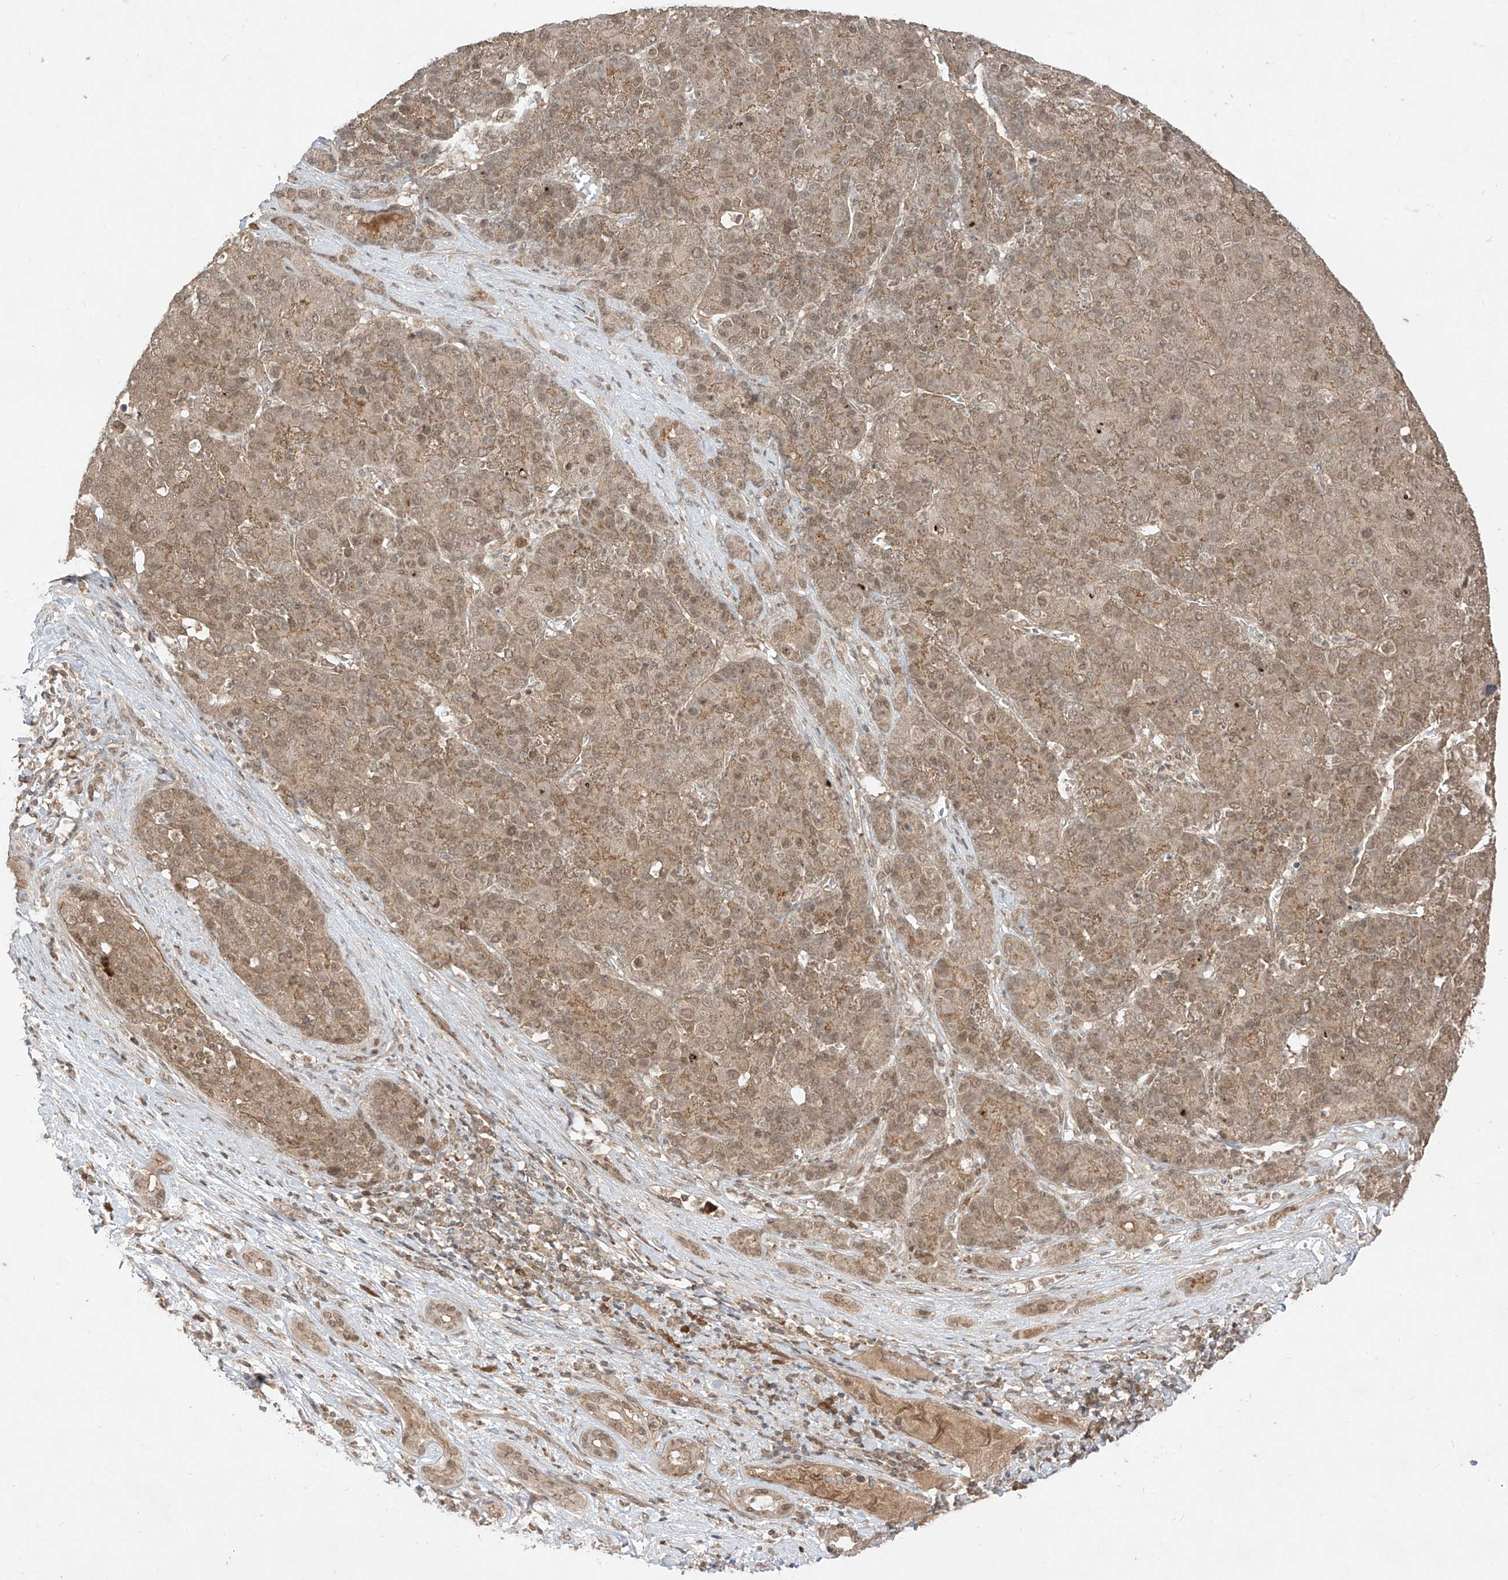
{"staining": {"intensity": "weak", "quantity": "25%-75%", "location": "cytoplasmic/membranous"}, "tissue": "liver cancer", "cell_type": "Tumor cells", "image_type": "cancer", "snomed": [{"axis": "morphology", "description": "Carcinoma, Hepatocellular, NOS"}, {"axis": "topography", "description": "Liver"}], "caption": "Immunohistochemistry of human hepatocellular carcinoma (liver) demonstrates low levels of weak cytoplasmic/membranous expression in about 25%-75% of tumor cells. (DAB = brown stain, brightfield microscopy at high magnification).", "gene": "LCOR", "patient": {"sex": "male", "age": 65}}